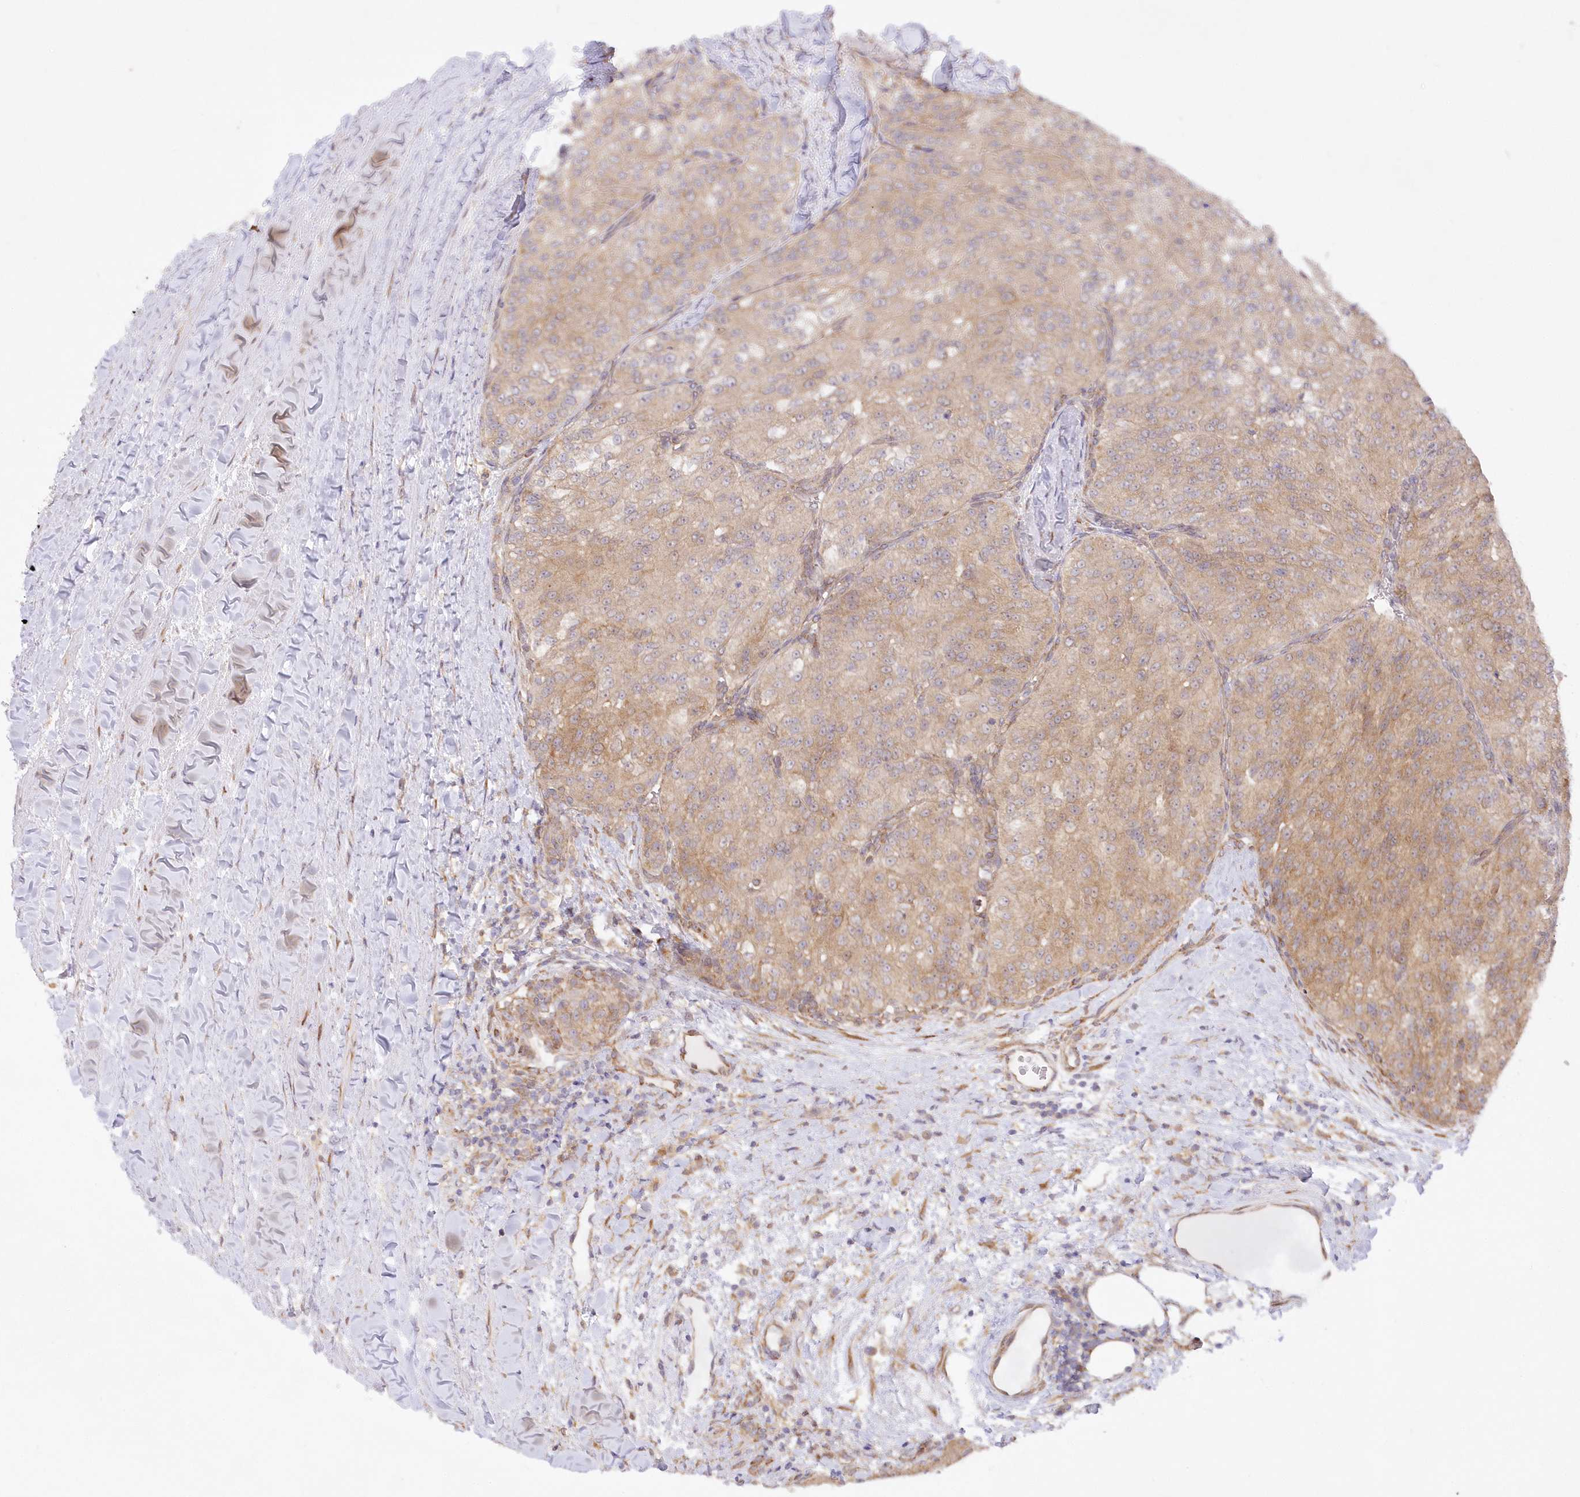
{"staining": {"intensity": "moderate", "quantity": "25%-75%", "location": "cytoplasmic/membranous"}, "tissue": "renal cancer", "cell_type": "Tumor cells", "image_type": "cancer", "snomed": [{"axis": "morphology", "description": "Adenocarcinoma, NOS"}, {"axis": "topography", "description": "Kidney"}], "caption": "Brown immunohistochemical staining in renal adenocarcinoma exhibits moderate cytoplasmic/membranous staining in about 25%-75% of tumor cells.", "gene": "RNPEP", "patient": {"sex": "female", "age": 63}}